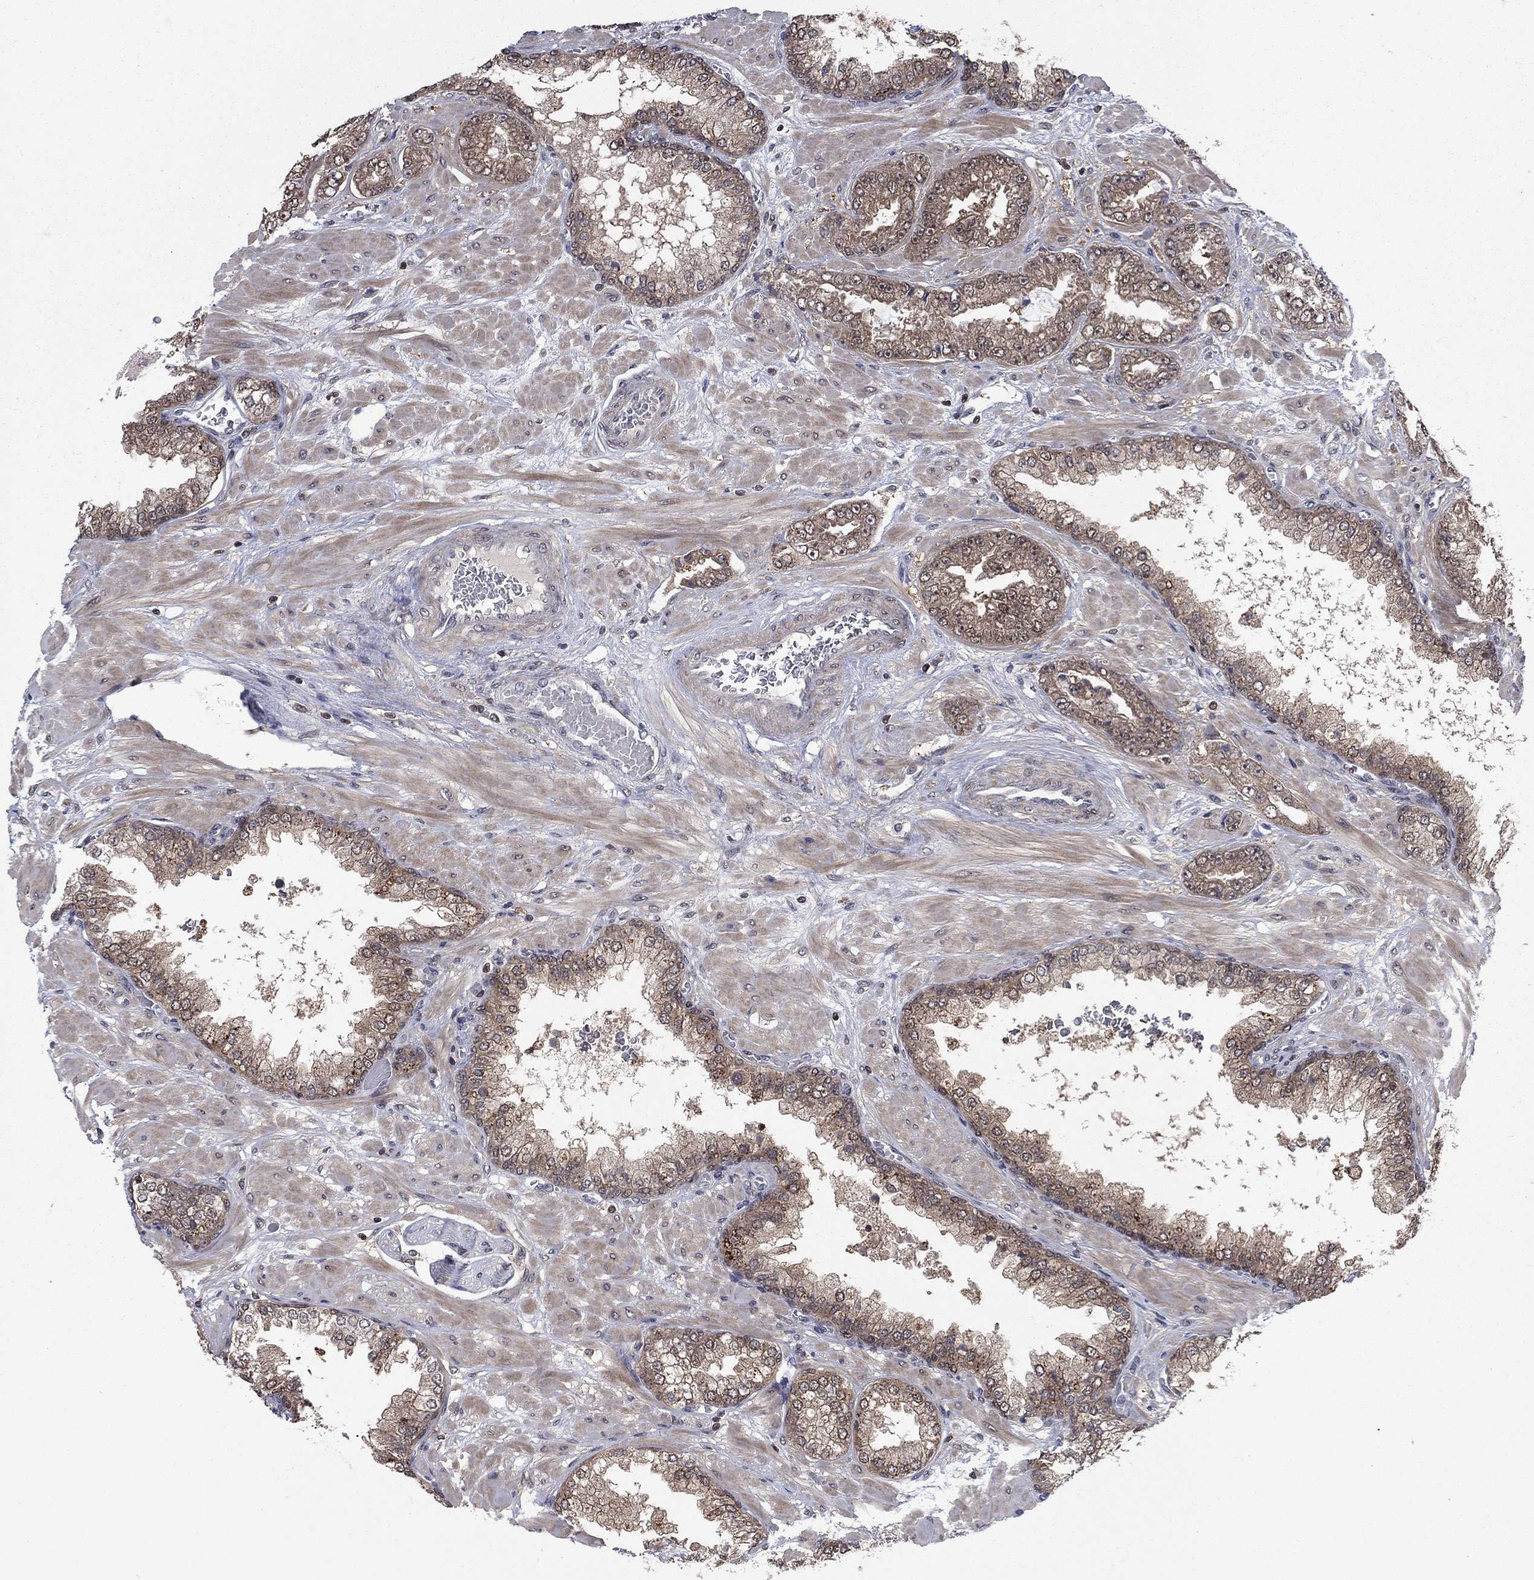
{"staining": {"intensity": "moderate", "quantity": ">75%", "location": "cytoplasmic/membranous"}, "tissue": "prostate cancer", "cell_type": "Tumor cells", "image_type": "cancer", "snomed": [{"axis": "morphology", "description": "Adenocarcinoma, Low grade"}, {"axis": "topography", "description": "Prostate"}], "caption": "Protein staining of prostate cancer tissue shows moderate cytoplasmic/membranous expression in about >75% of tumor cells. (Brightfield microscopy of DAB IHC at high magnification).", "gene": "IAH1", "patient": {"sex": "male", "age": 57}}